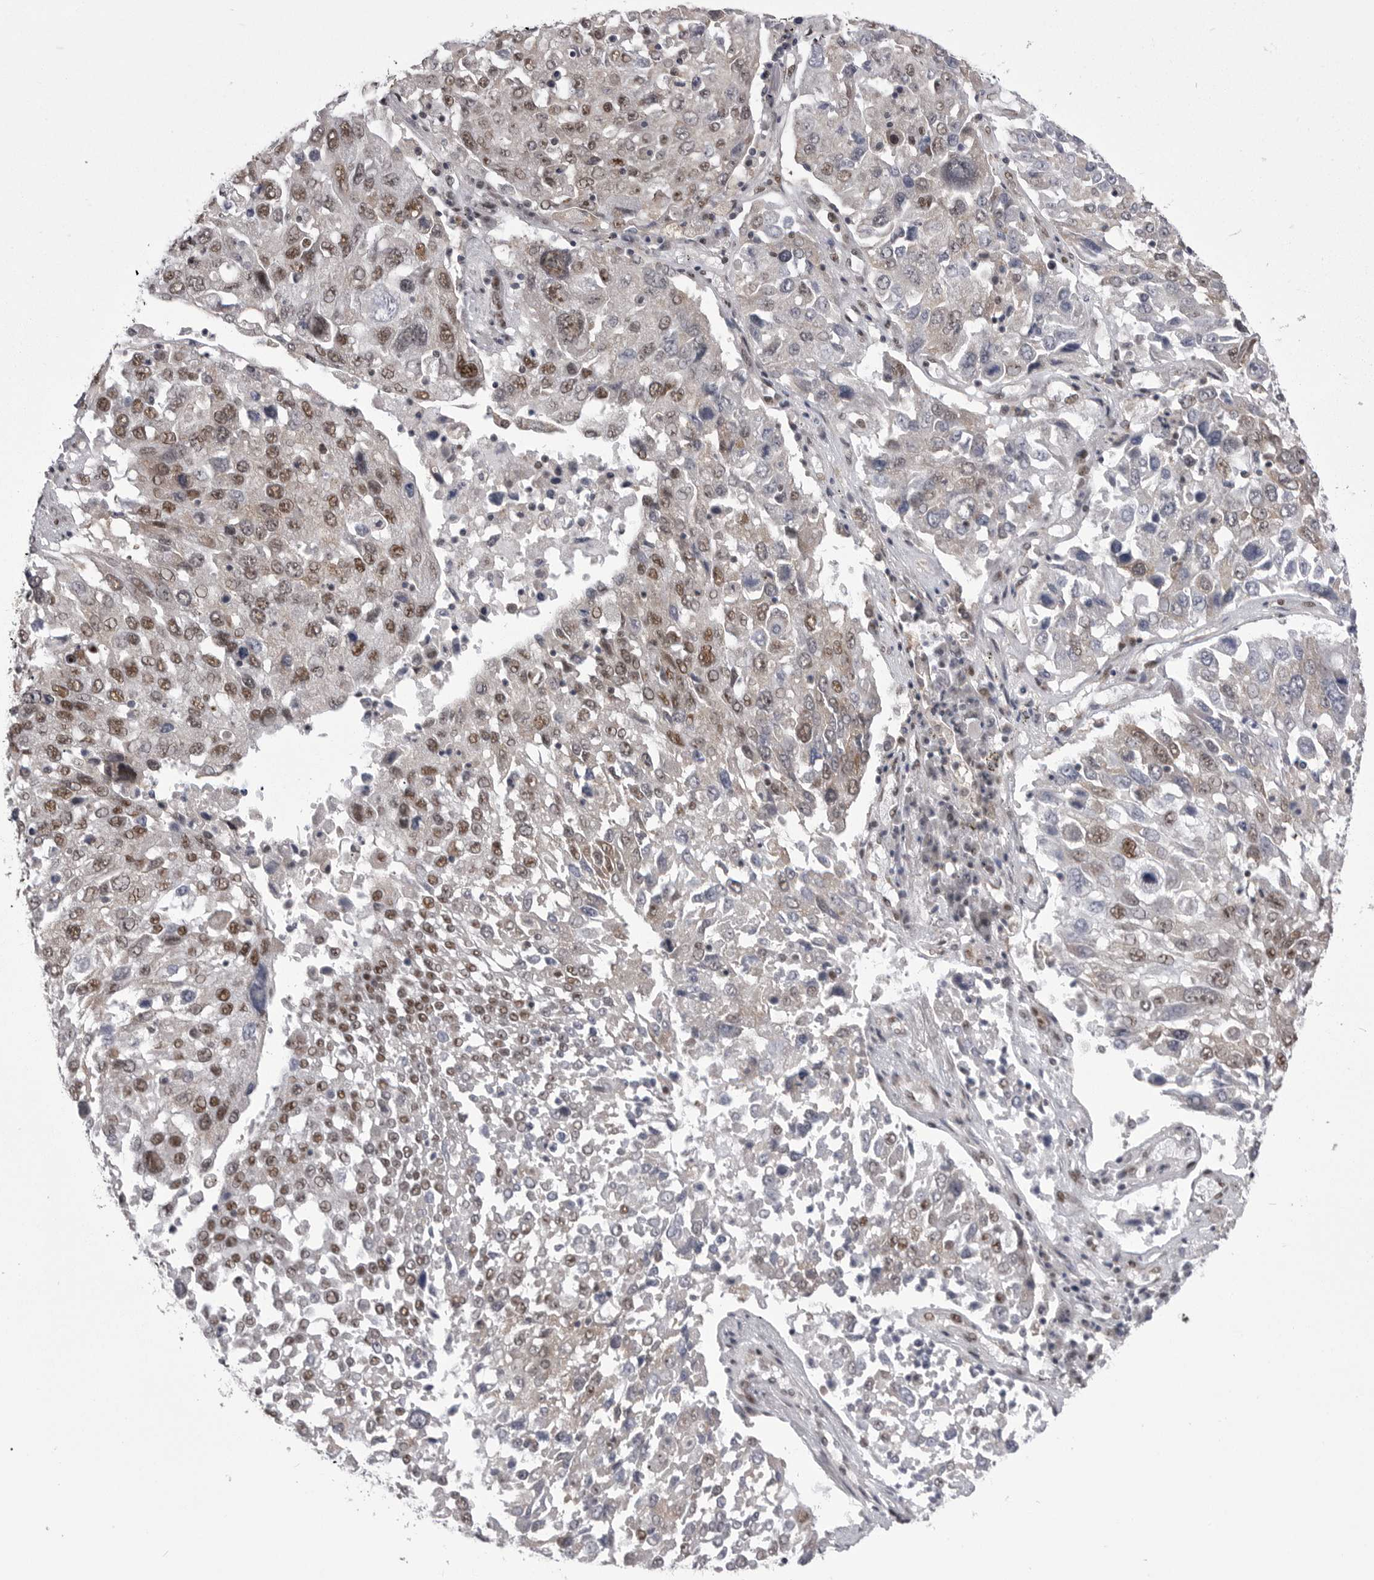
{"staining": {"intensity": "strong", "quantity": ">75%", "location": "nuclear"}, "tissue": "lung cancer", "cell_type": "Tumor cells", "image_type": "cancer", "snomed": [{"axis": "morphology", "description": "Squamous cell carcinoma, NOS"}, {"axis": "topography", "description": "Lung"}], "caption": "This is an image of immunohistochemistry staining of squamous cell carcinoma (lung), which shows strong expression in the nuclear of tumor cells.", "gene": "MEPCE", "patient": {"sex": "male", "age": 65}}